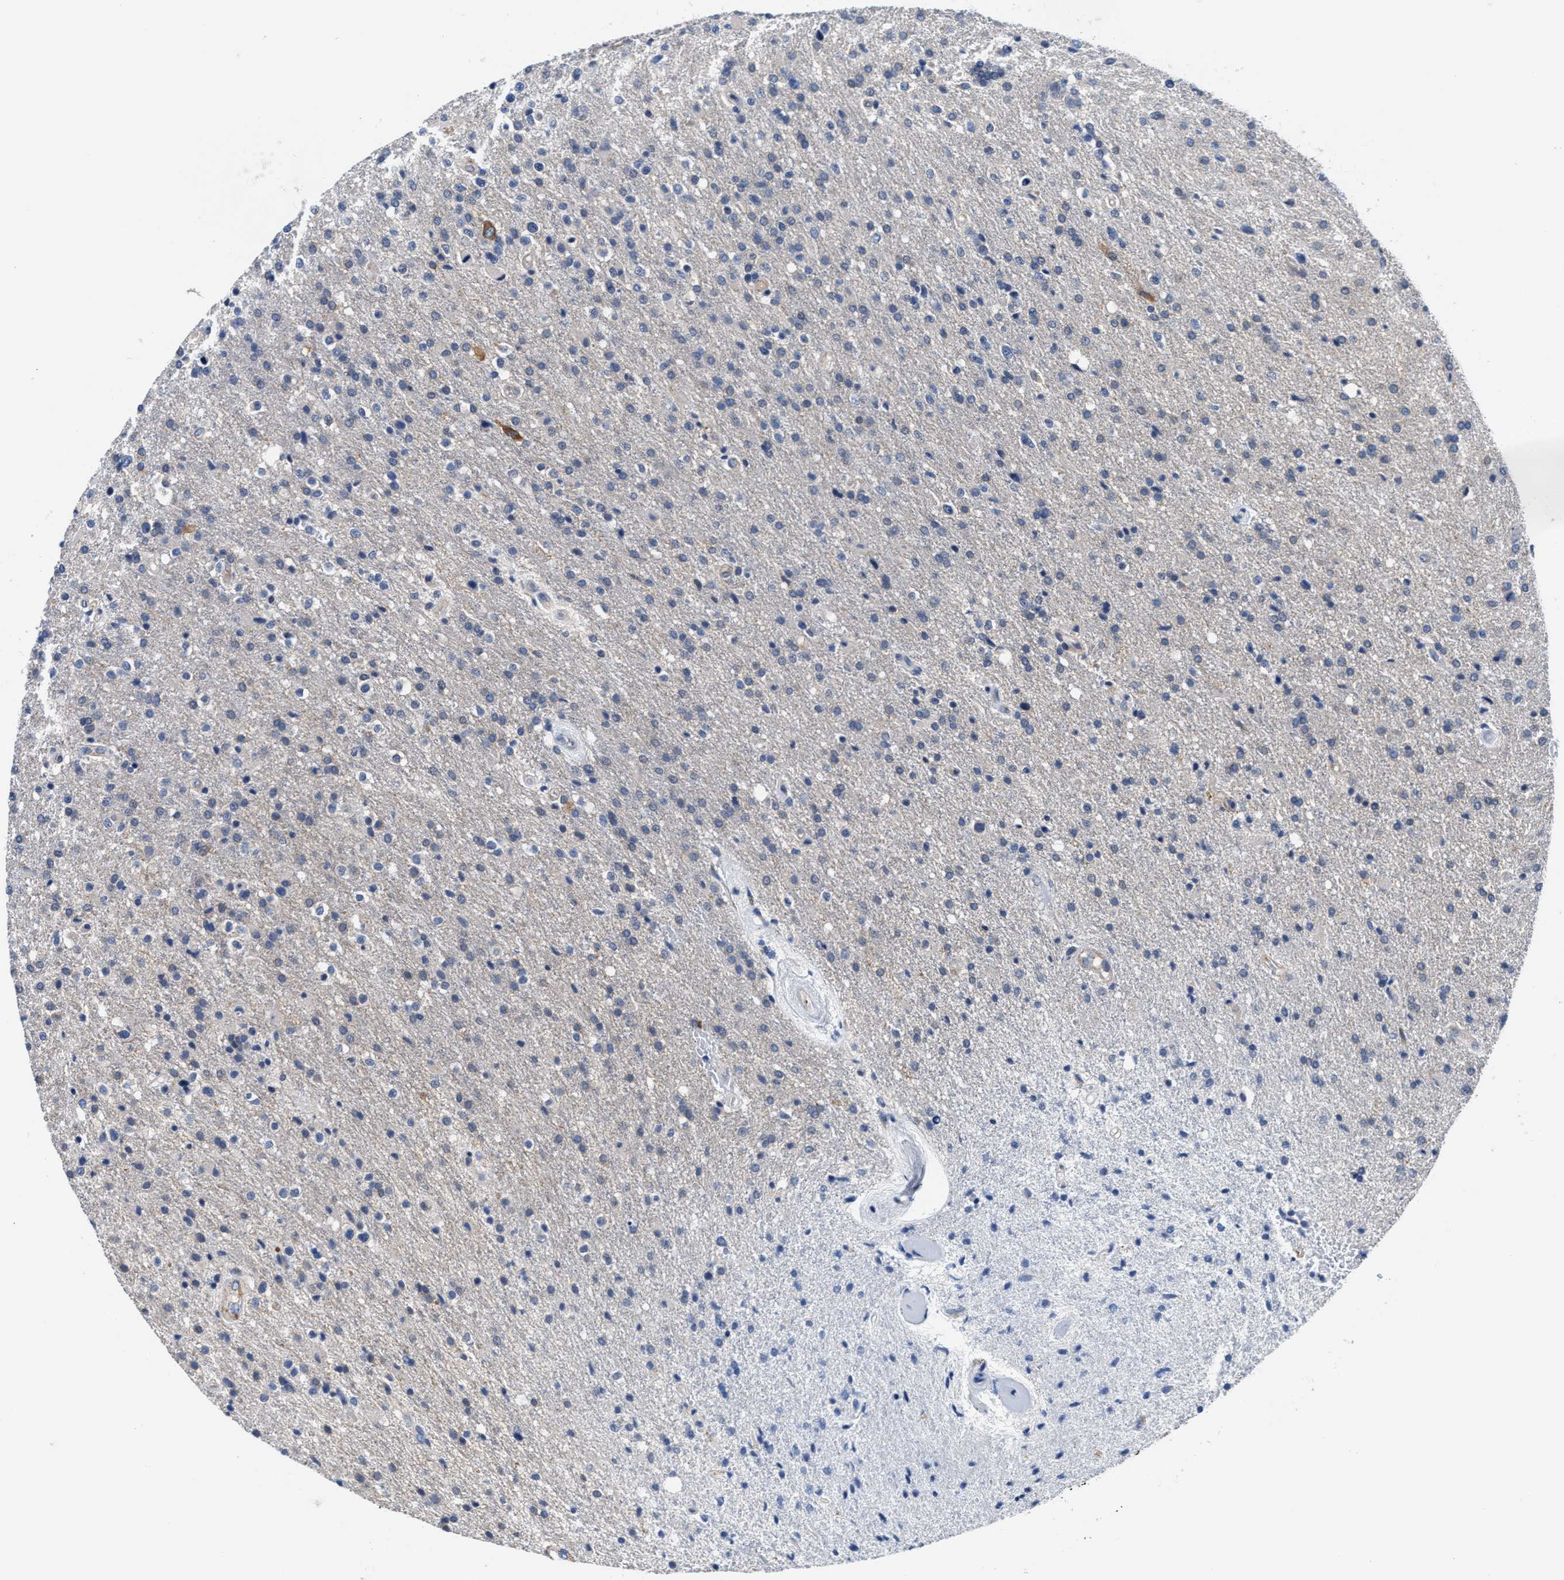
{"staining": {"intensity": "negative", "quantity": "none", "location": "none"}, "tissue": "glioma", "cell_type": "Tumor cells", "image_type": "cancer", "snomed": [{"axis": "morphology", "description": "Glioma, malignant, High grade"}, {"axis": "topography", "description": "Brain"}], "caption": "High magnification brightfield microscopy of glioma stained with DAB (brown) and counterstained with hematoxylin (blue): tumor cells show no significant staining.", "gene": "PARG", "patient": {"sex": "male", "age": 72}}